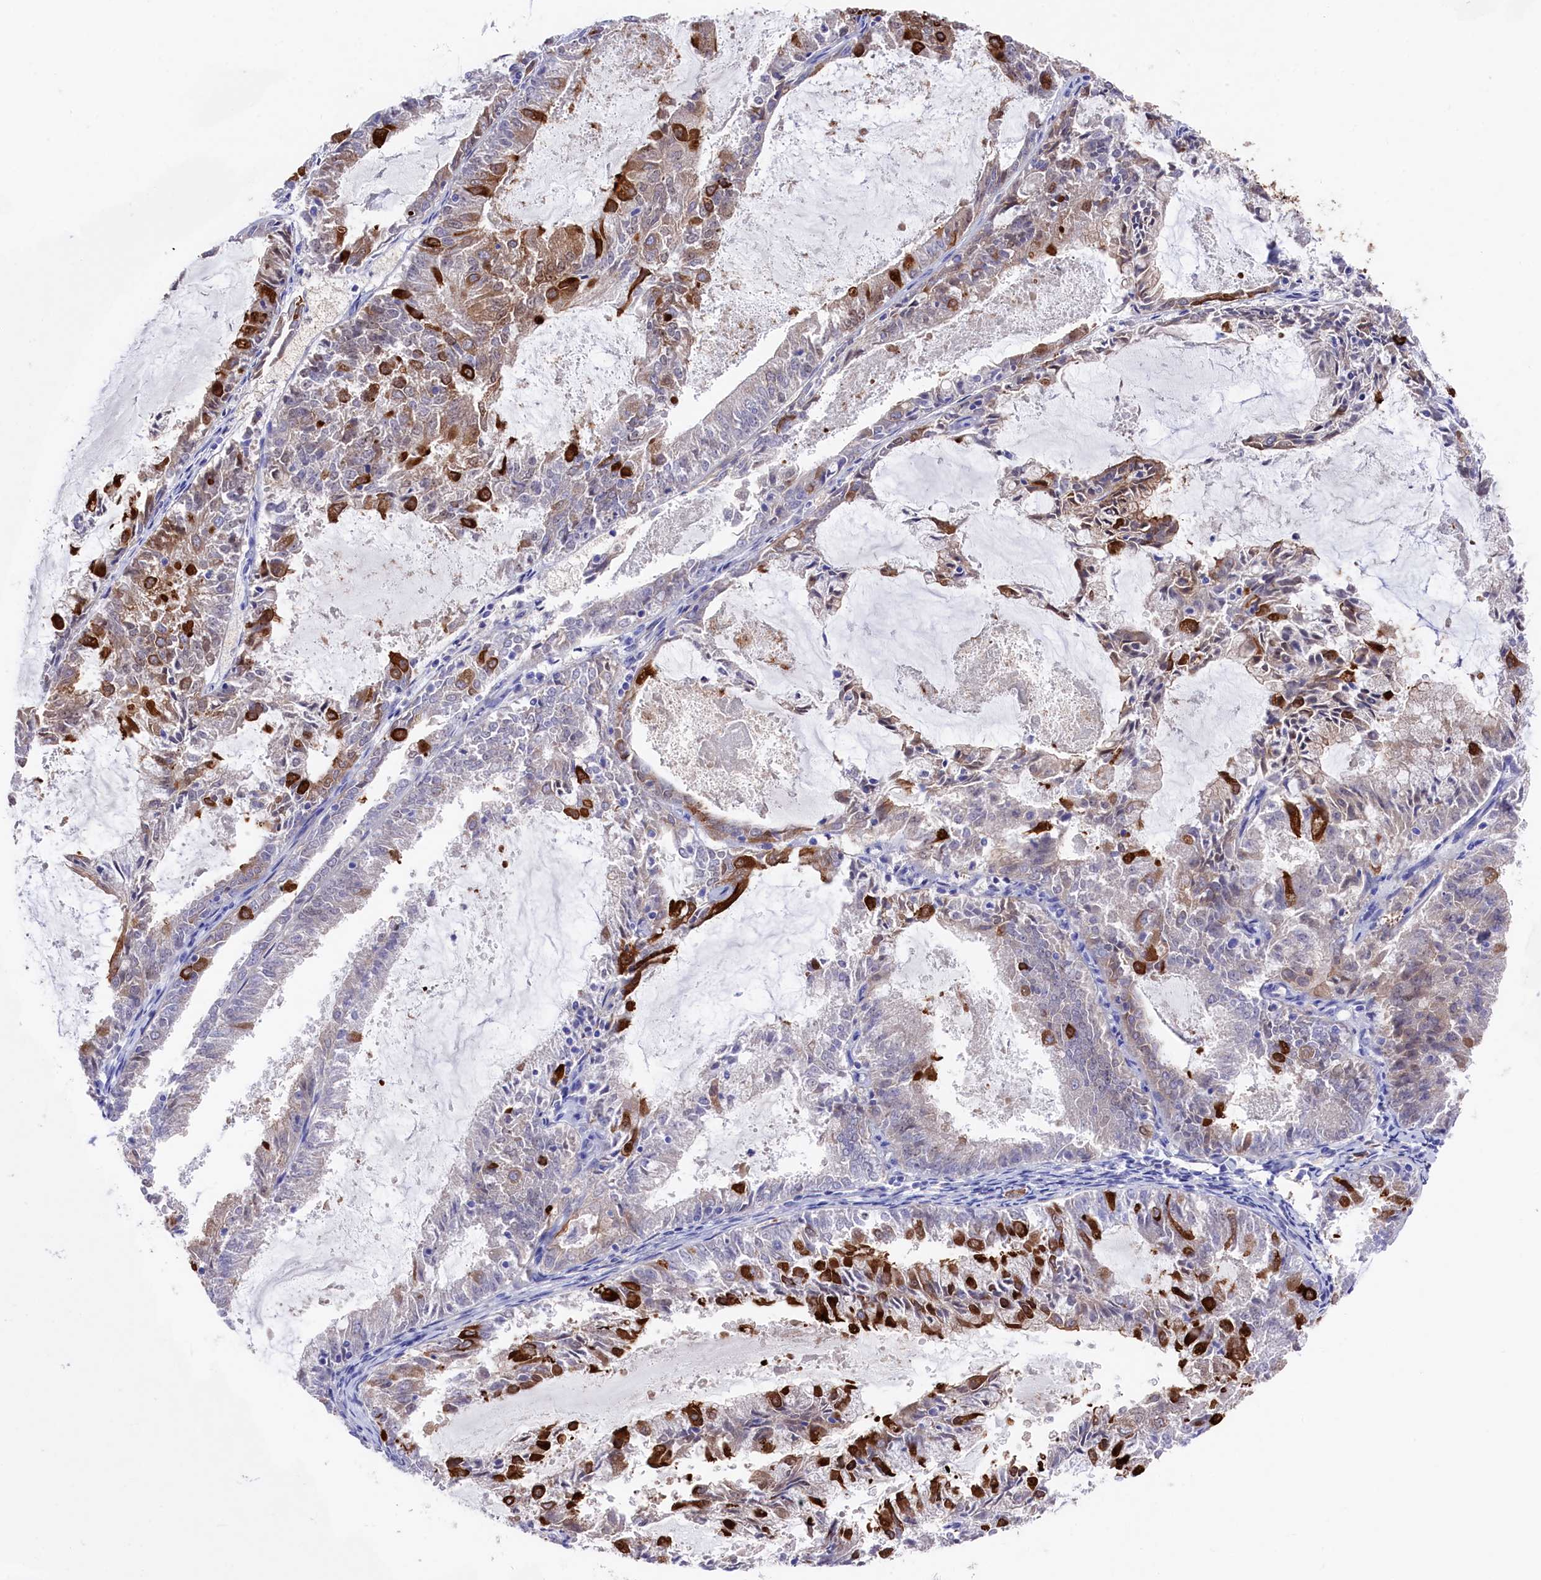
{"staining": {"intensity": "strong", "quantity": "<25%", "location": "cytoplasmic/membranous"}, "tissue": "endometrial cancer", "cell_type": "Tumor cells", "image_type": "cancer", "snomed": [{"axis": "morphology", "description": "Adenocarcinoma, NOS"}, {"axis": "topography", "description": "Endometrium"}], "caption": "A photomicrograph of human endometrial adenocarcinoma stained for a protein reveals strong cytoplasmic/membranous brown staining in tumor cells.", "gene": "LHFPL4", "patient": {"sex": "female", "age": 57}}